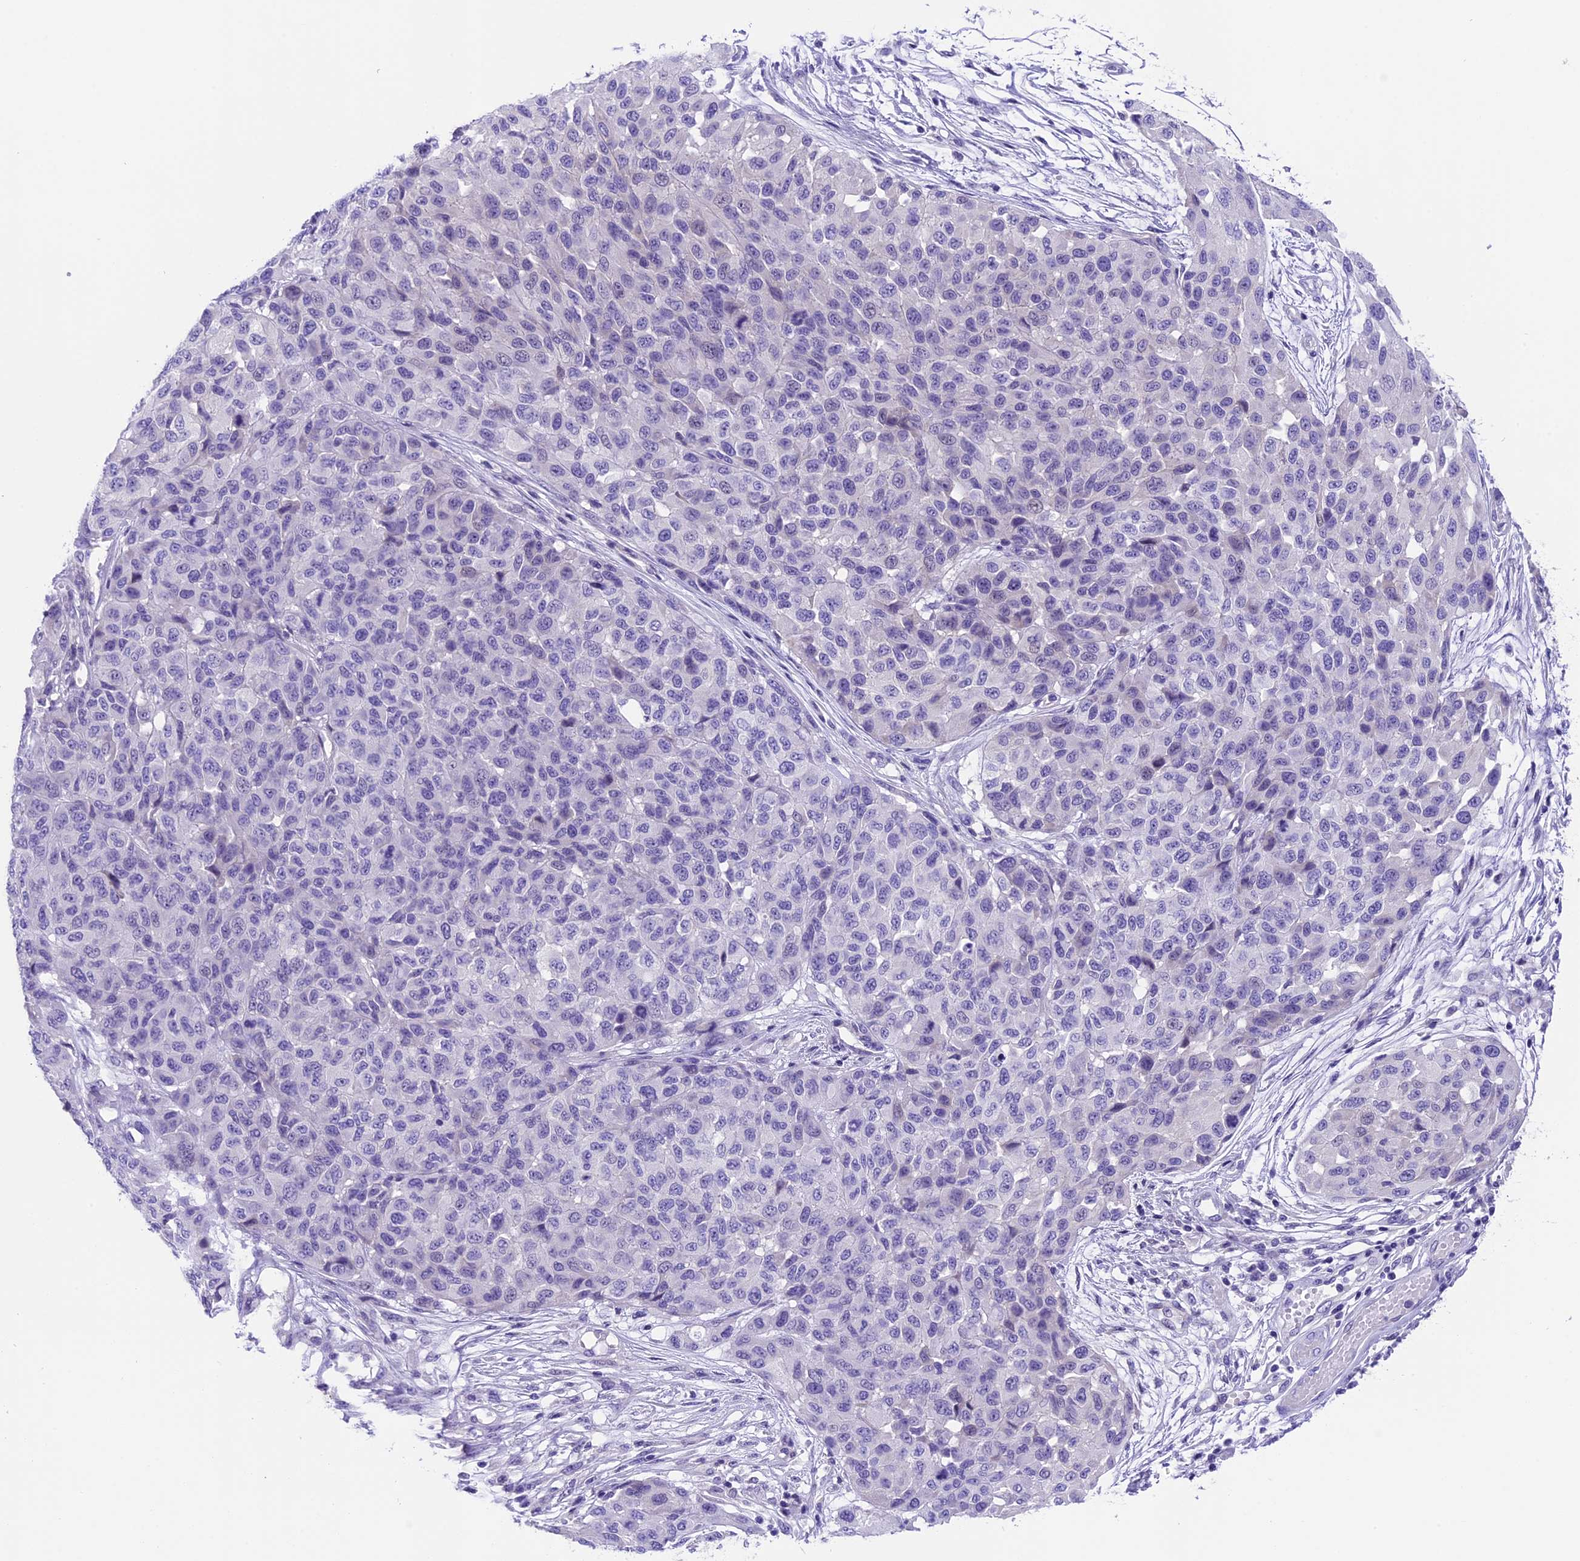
{"staining": {"intensity": "negative", "quantity": "none", "location": "none"}, "tissue": "melanoma", "cell_type": "Tumor cells", "image_type": "cancer", "snomed": [{"axis": "morphology", "description": "Normal tissue, NOS"}, {"axis": "morphology", "description": "Malignant melanoma, NOS"}, {"axis": "topography", "description": "Skin"}], "caption": "Tumor cells are negative for protein expression in human malignant melanoma.", "gene": "PRR15", "patient": {"sex": "male", "age": 62}}